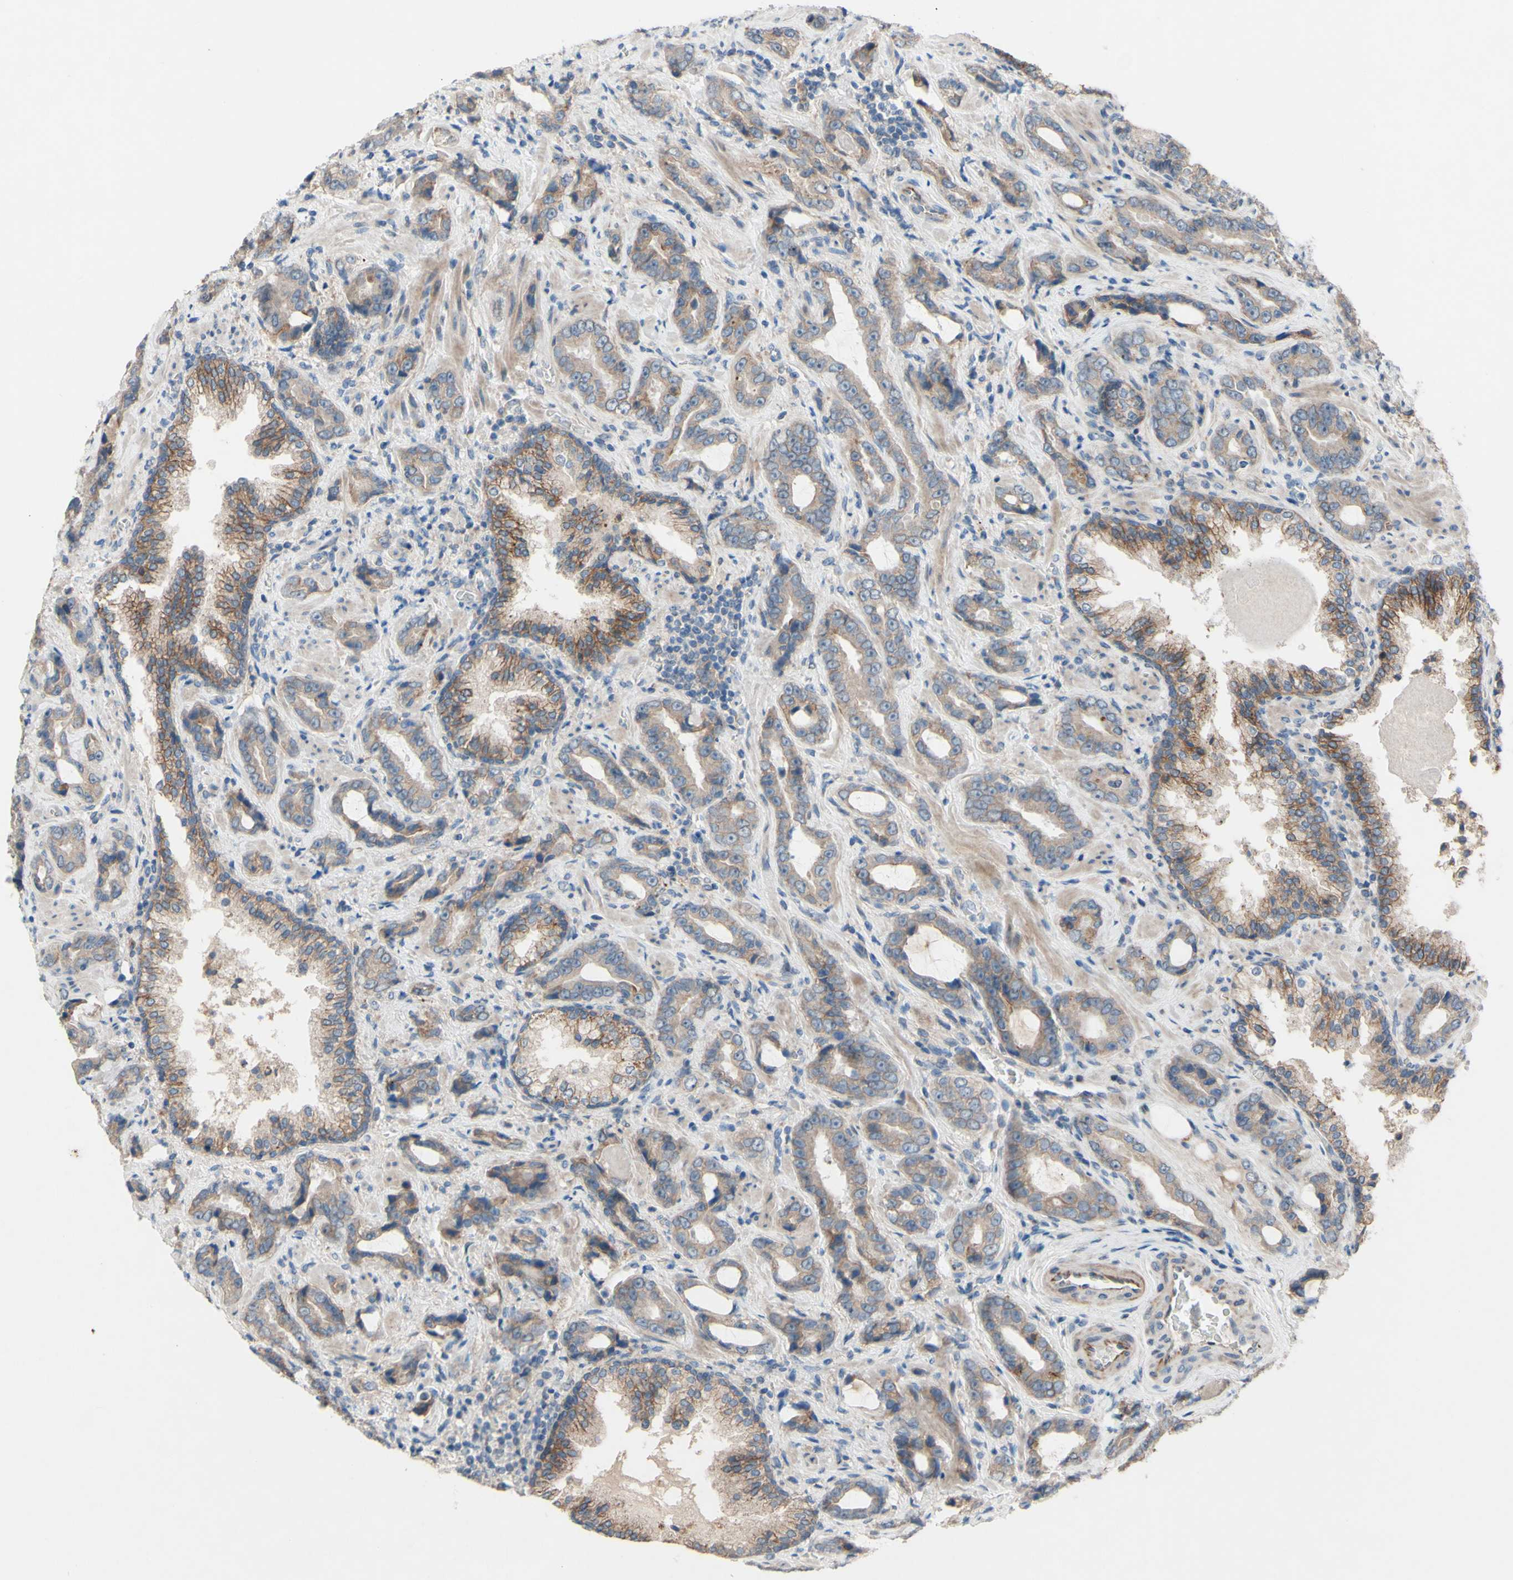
{"staining": {"intensity": "moderate", "quantity": ">75%", "location": "cytoplasmic/membranous"}, "tissue": "prostate cancer", "cell_type": "Tumor cells", "image_type": "cancer", "snomed": [{"axis": "morphology", "description": "Adenocarcinoma, Low grade"}, {"axis": "topography", "description": "Prostate"}], "caption": "This is an image of immunohistochemistry staining of prostate cancer (low-grade adenocarcinoma), which shows moderate positivity in the cytoplasmic/membranous of tumor cells.", "gene": "CDCP1", "patient": {"sex": "male", "age": 60}}